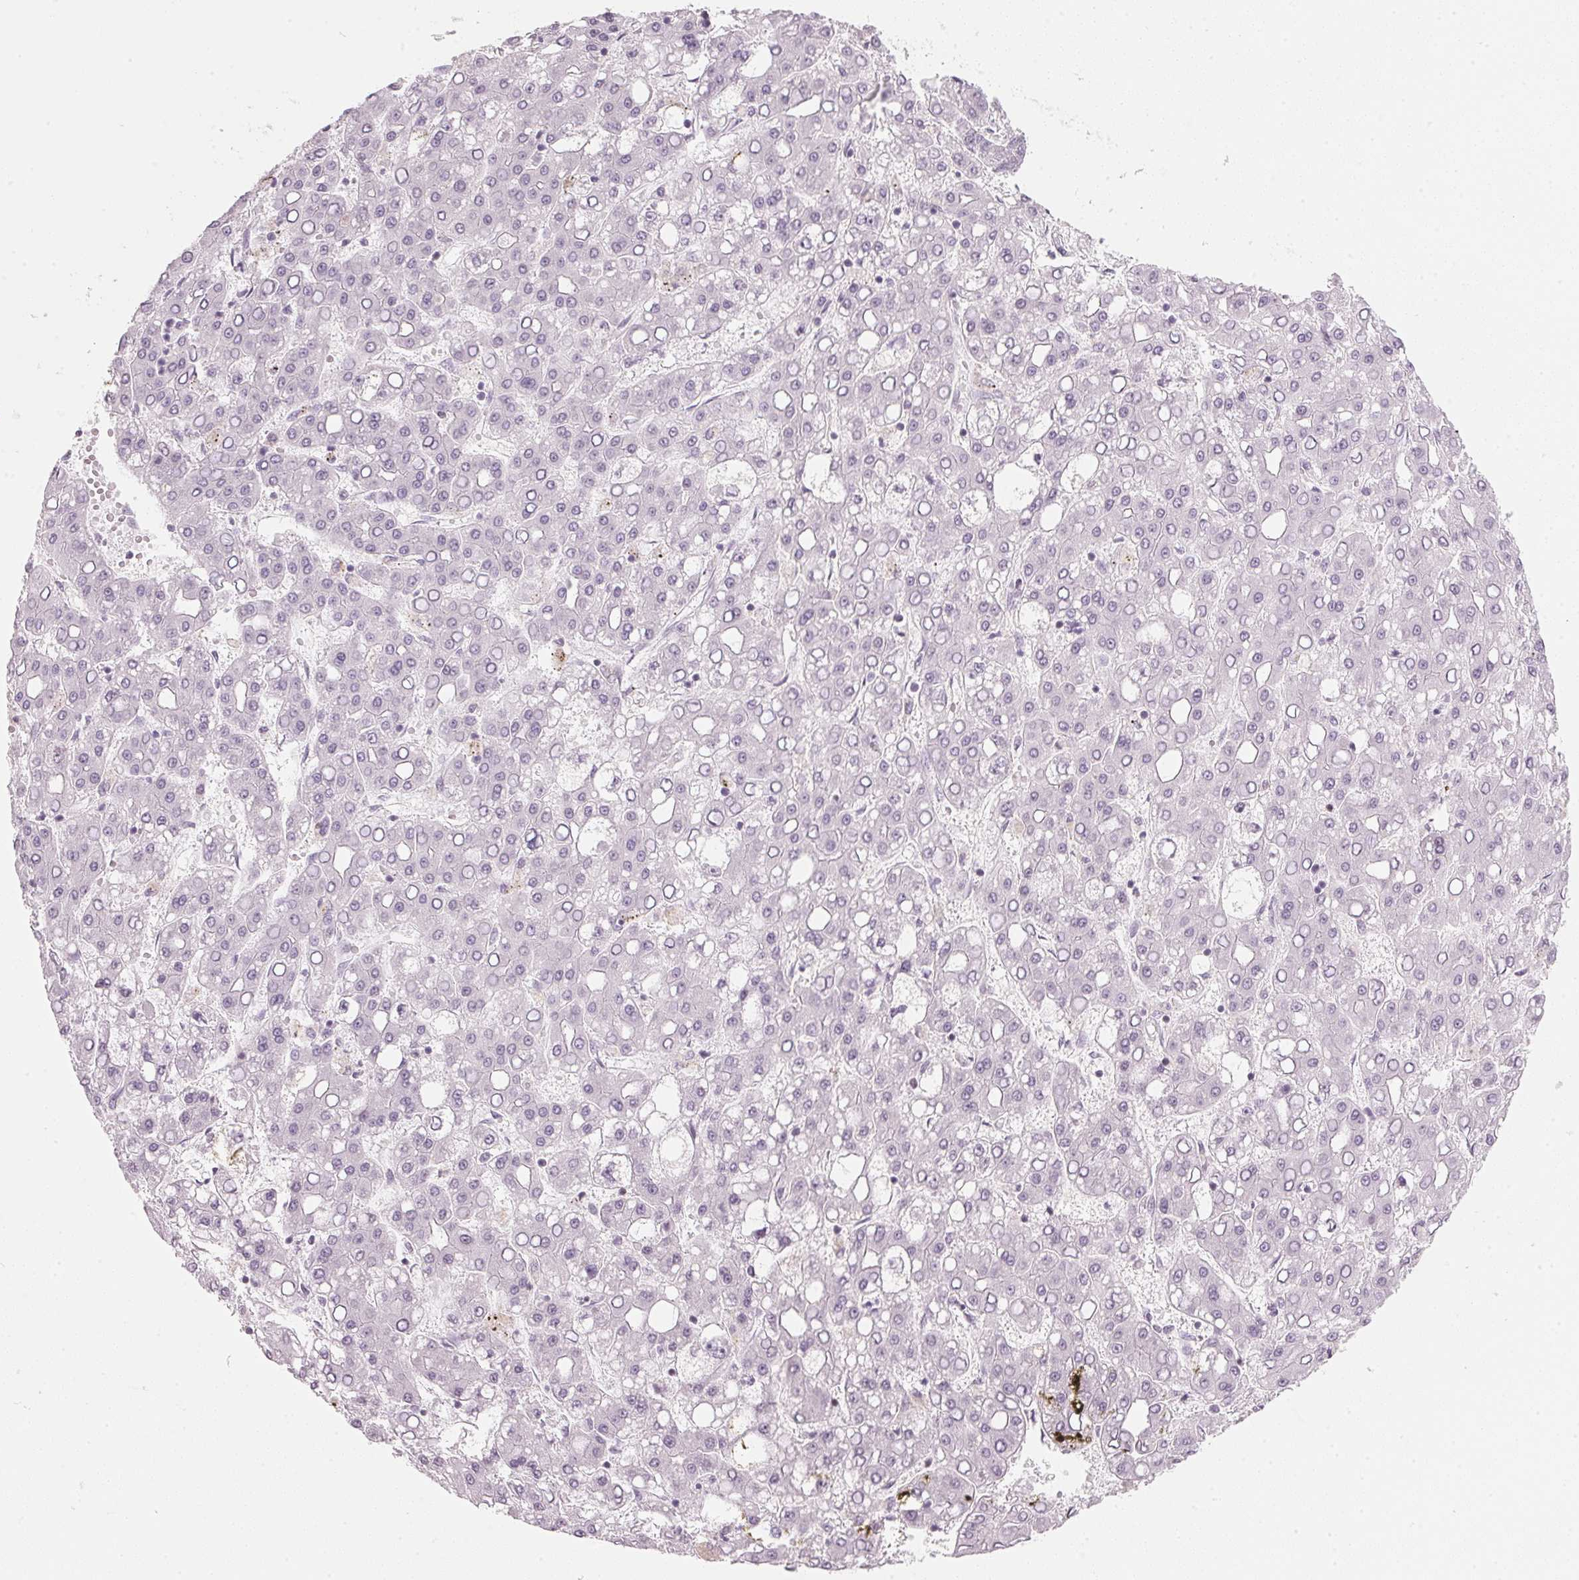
{"staining": {"intensity": "negative", "quantity": "none", "location": "none"}, "tissue": "liver cancer", "cell_type": "Tumor cells", "image_type": "cancer", "snomed": [{"axis": "morphology", "description": "Carcinoma, Hepatocellular, NOS"}, {"axis": "topography", "description": "Liver"}], "caption": "A photomicrograph of liver cancer (hepatocellular carcinoma) stained for a protein demonstrates no brown staining in tumor cells.", "gene": "SFRP4", "patient": {"sex": "male", "age": 65}}